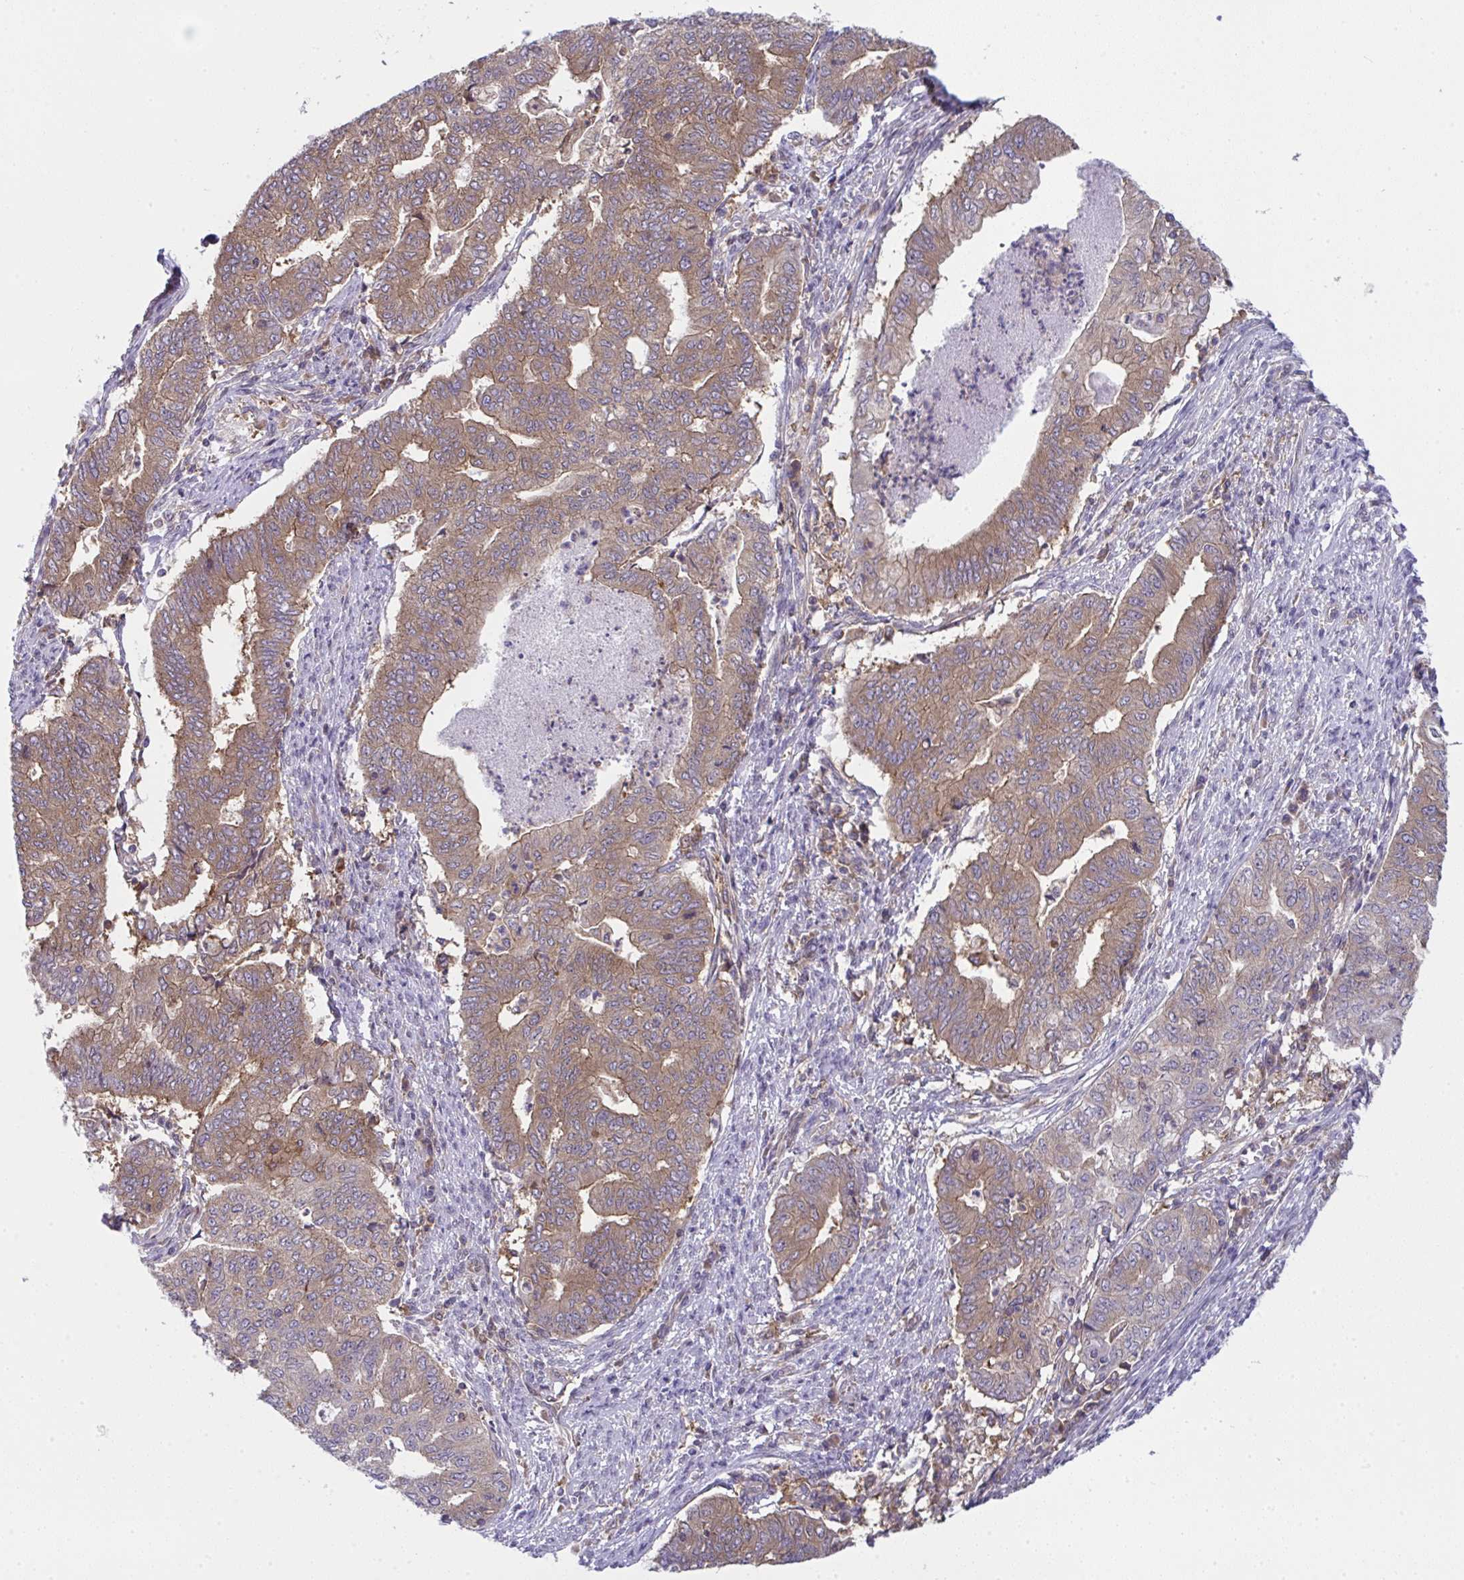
{"staining": {"intensity": "moderate", "quantity": ">75%", "location": "cytoplasmic/membranous"}, "tissue": "endometrial cancer", "cell_type": "Tumor cells", "image_type": "cancer", "snomed": [{"axis": "morphology", "description": "Adenocarcinoma, NOS"}, {"axis": "topography", "description": "Endometrium"}], "caption": "An image of human endometrial cancer (adenocarcinoma) stained for a protein displays moderate cytoplasmic/membranous brown staining in tumor cells. Nuclei are stained in blue.", "gene": "ALDH16A1", "patient": {"sex": "female", "age": 79}}